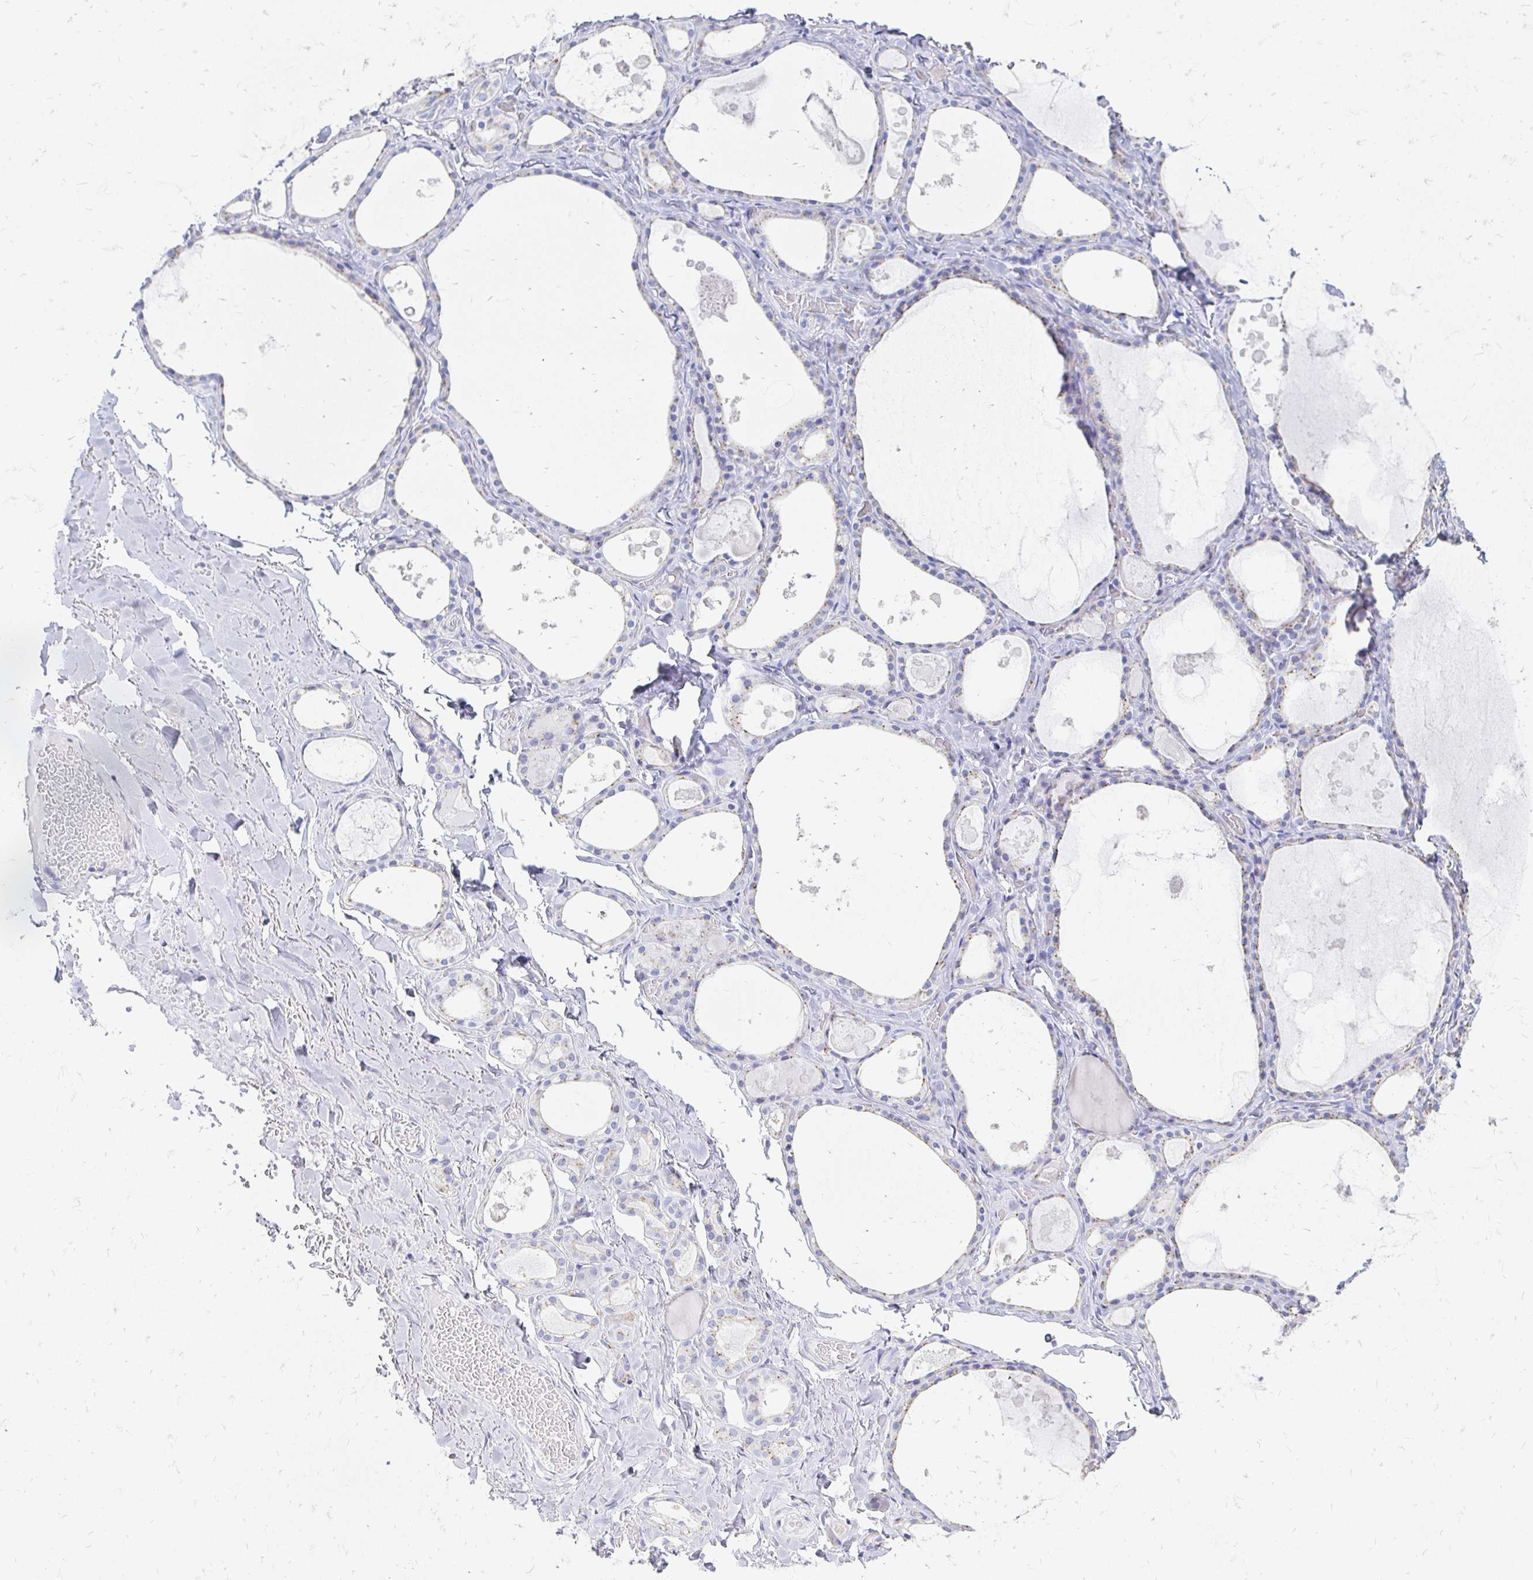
{"staining": {"intensity": "weak", "quantity": "<25%", "location": "cytoplasmic/membranous"}, "tissue": "thyroid gland", "cell_type": "Glandular cells", "image_type": "normal", "snomed": [{"axis": "morphology", "description": "Normal tissue, NOS"}, {"axis": "topography", "description": "Thyroid gland"}], "caption": "A high-resolution histopathology image shows IHC staining of benign thyroid gland, which demonstrates no significant positivity in glandular cells. (IHC, brightfield microscopy, high magnification).", "gene": "PAGE4", "patient": {"sex": "male", "age": 56}}